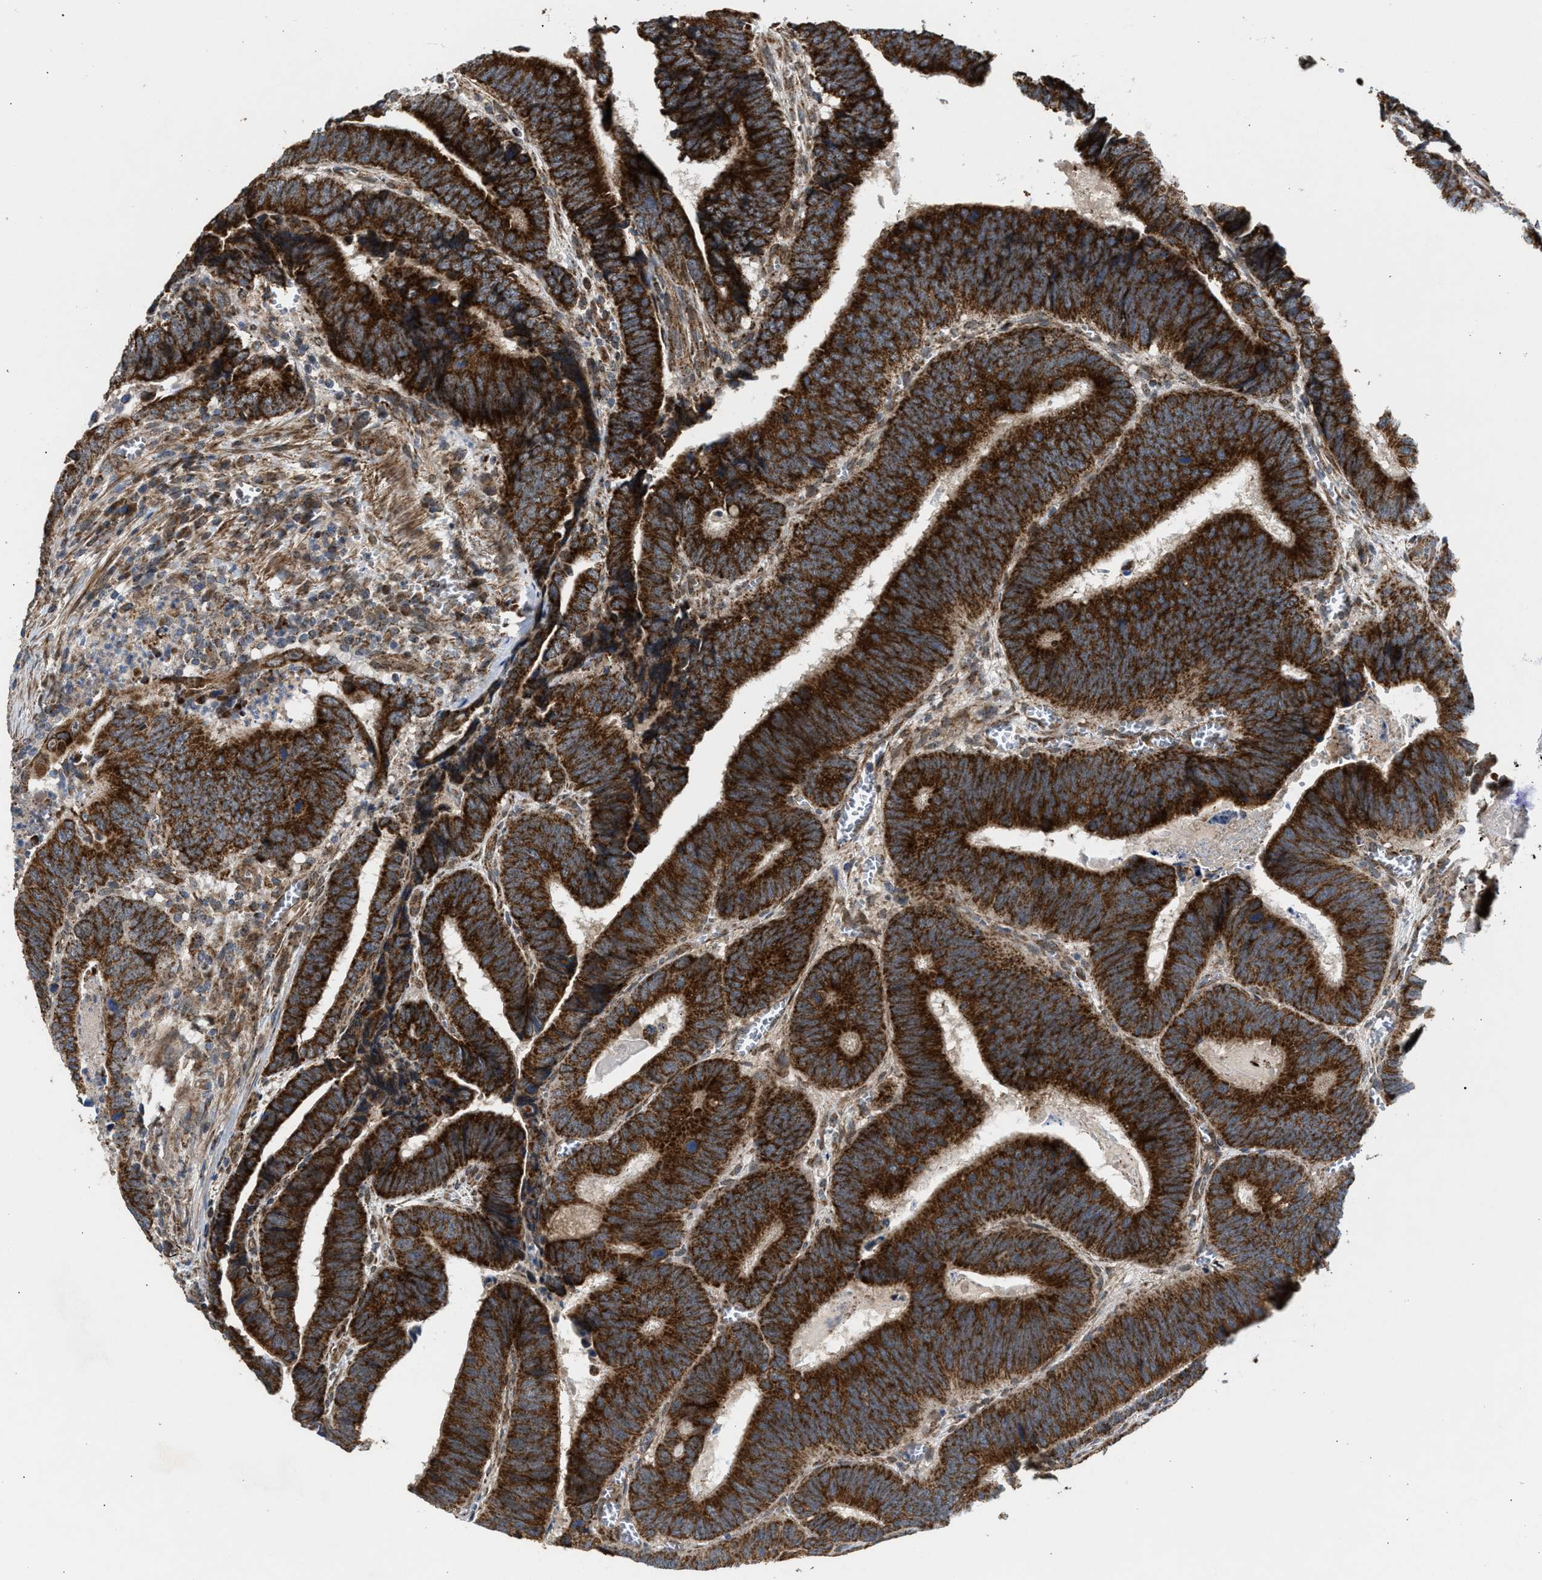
{"staining": {"intensity": "strong", "quantity": ">75%", "location": "cytoplasmic/membranous"}, "tissue": "colorectal cancer", "cell_type": "Tumor cells", "image_type": "cancer", "snomed": [{"axis": "morphology", "description": "Inflammation, NOS"}, {"axis": "morphology", "description": "Adenocarcinoma, NOS"}, {"axis": "topography", "description": "Colon"}], "caption": "Immunohistochemistry image of neoplastic tissue: adenocarcinoma (colorectal) stained using immunohistochemistry reveals high levels of strong protein expression localized specifically in the cytoplasmic/membranous of tumor cells, appearing as a cytoplasmic/membranous brown color.", "gene": "TACO1", "patient": {"sex": "male", "age": 72}}